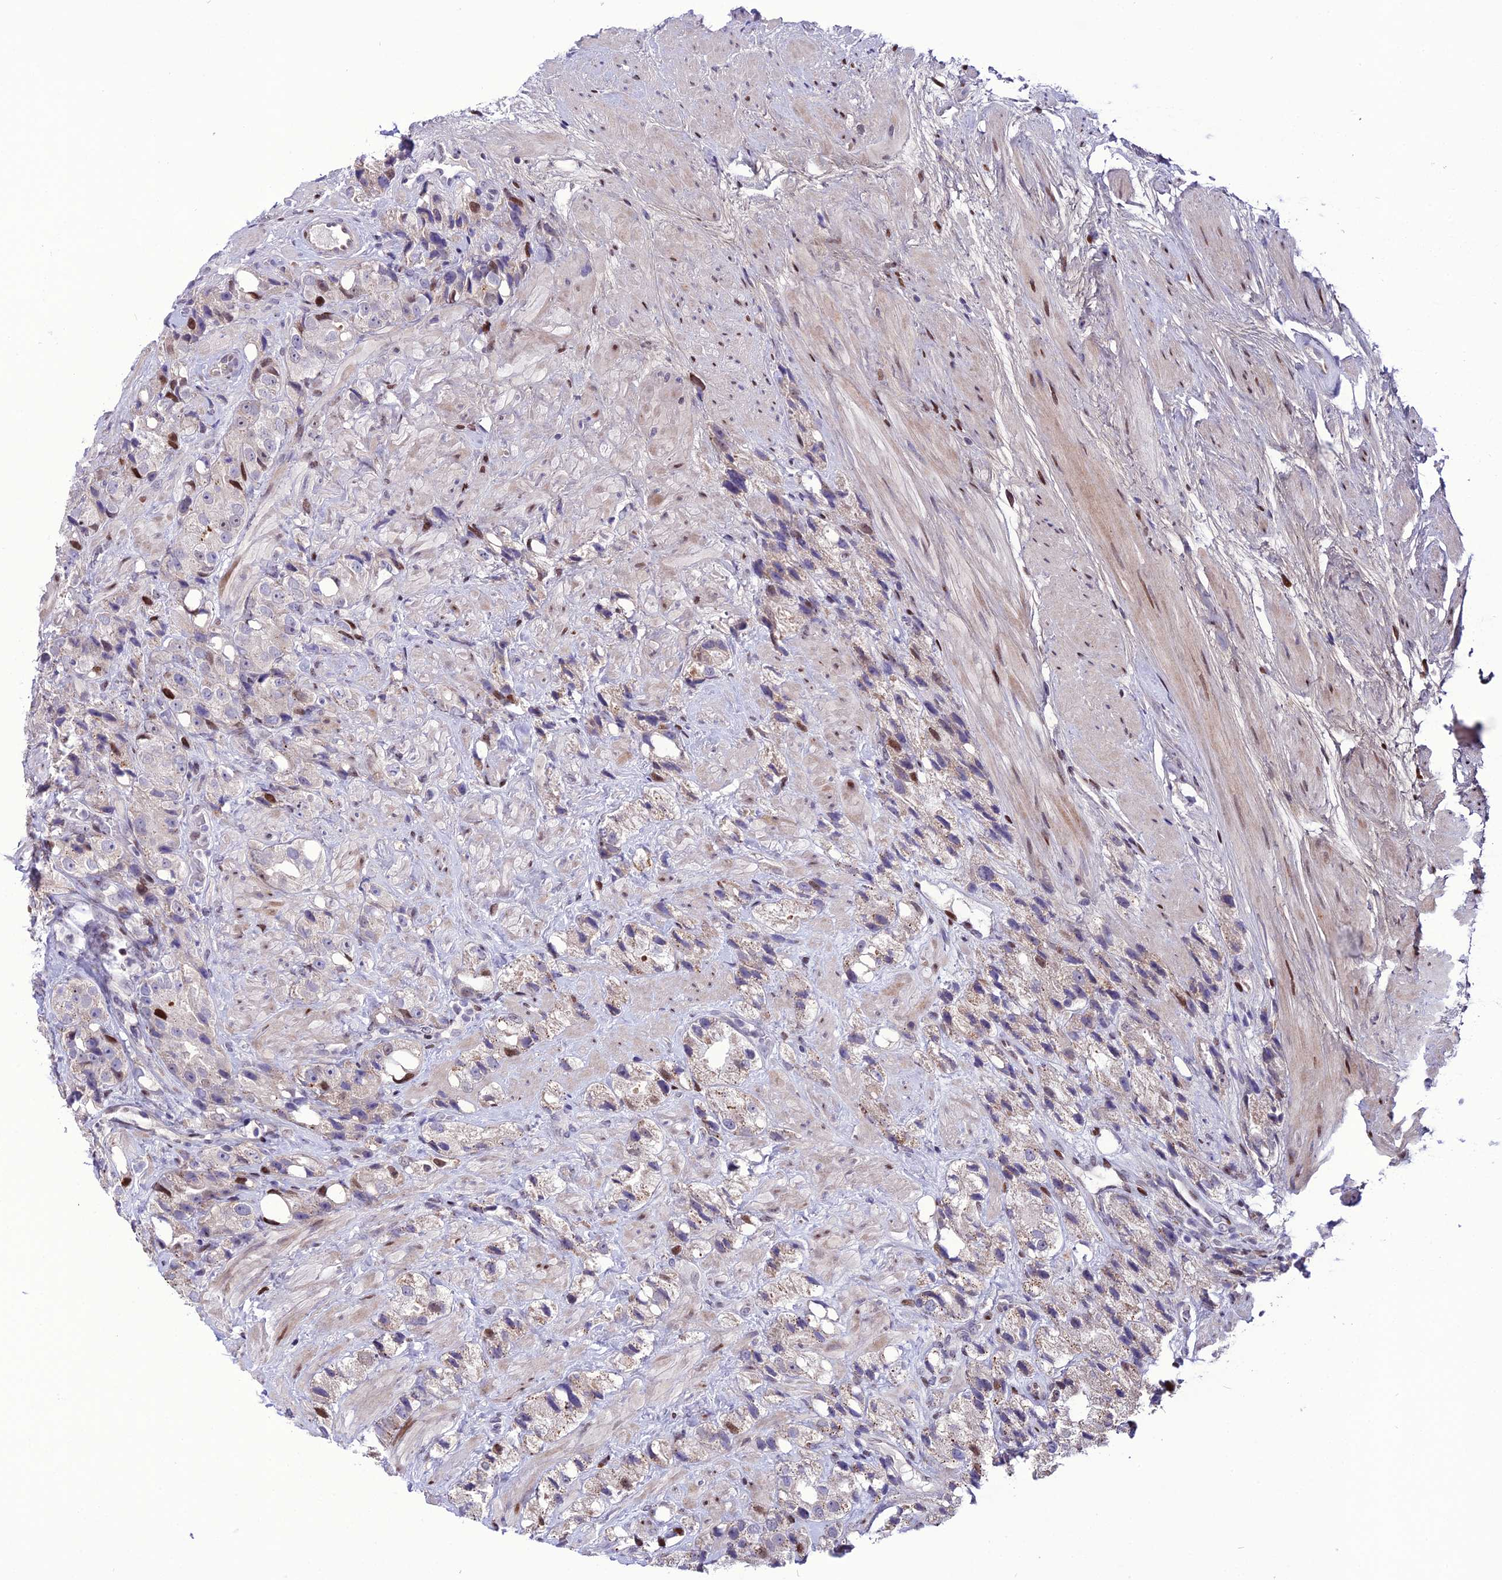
{"staining": {"intensity": "weak", "quantity": "<25%", "location": "cytoplasmic/membranous"}, "tissue": "prostate cancer", "cell_type": "Tumor cells", "image_type": "cancer", "snomed": [{"axis": "morphology", "description": "Adenocarcinoma, NOS"}, {"axis": "topography", "description": "Prostate"}], "caption": "Histopathology image shows no protein positivity in tumor cells of prostate cancer (adenocarcinoma) tissue. Nuclei are stained in blue.", "gene": "ZNF707", "patient": {"sex": "male", "age": 79}}